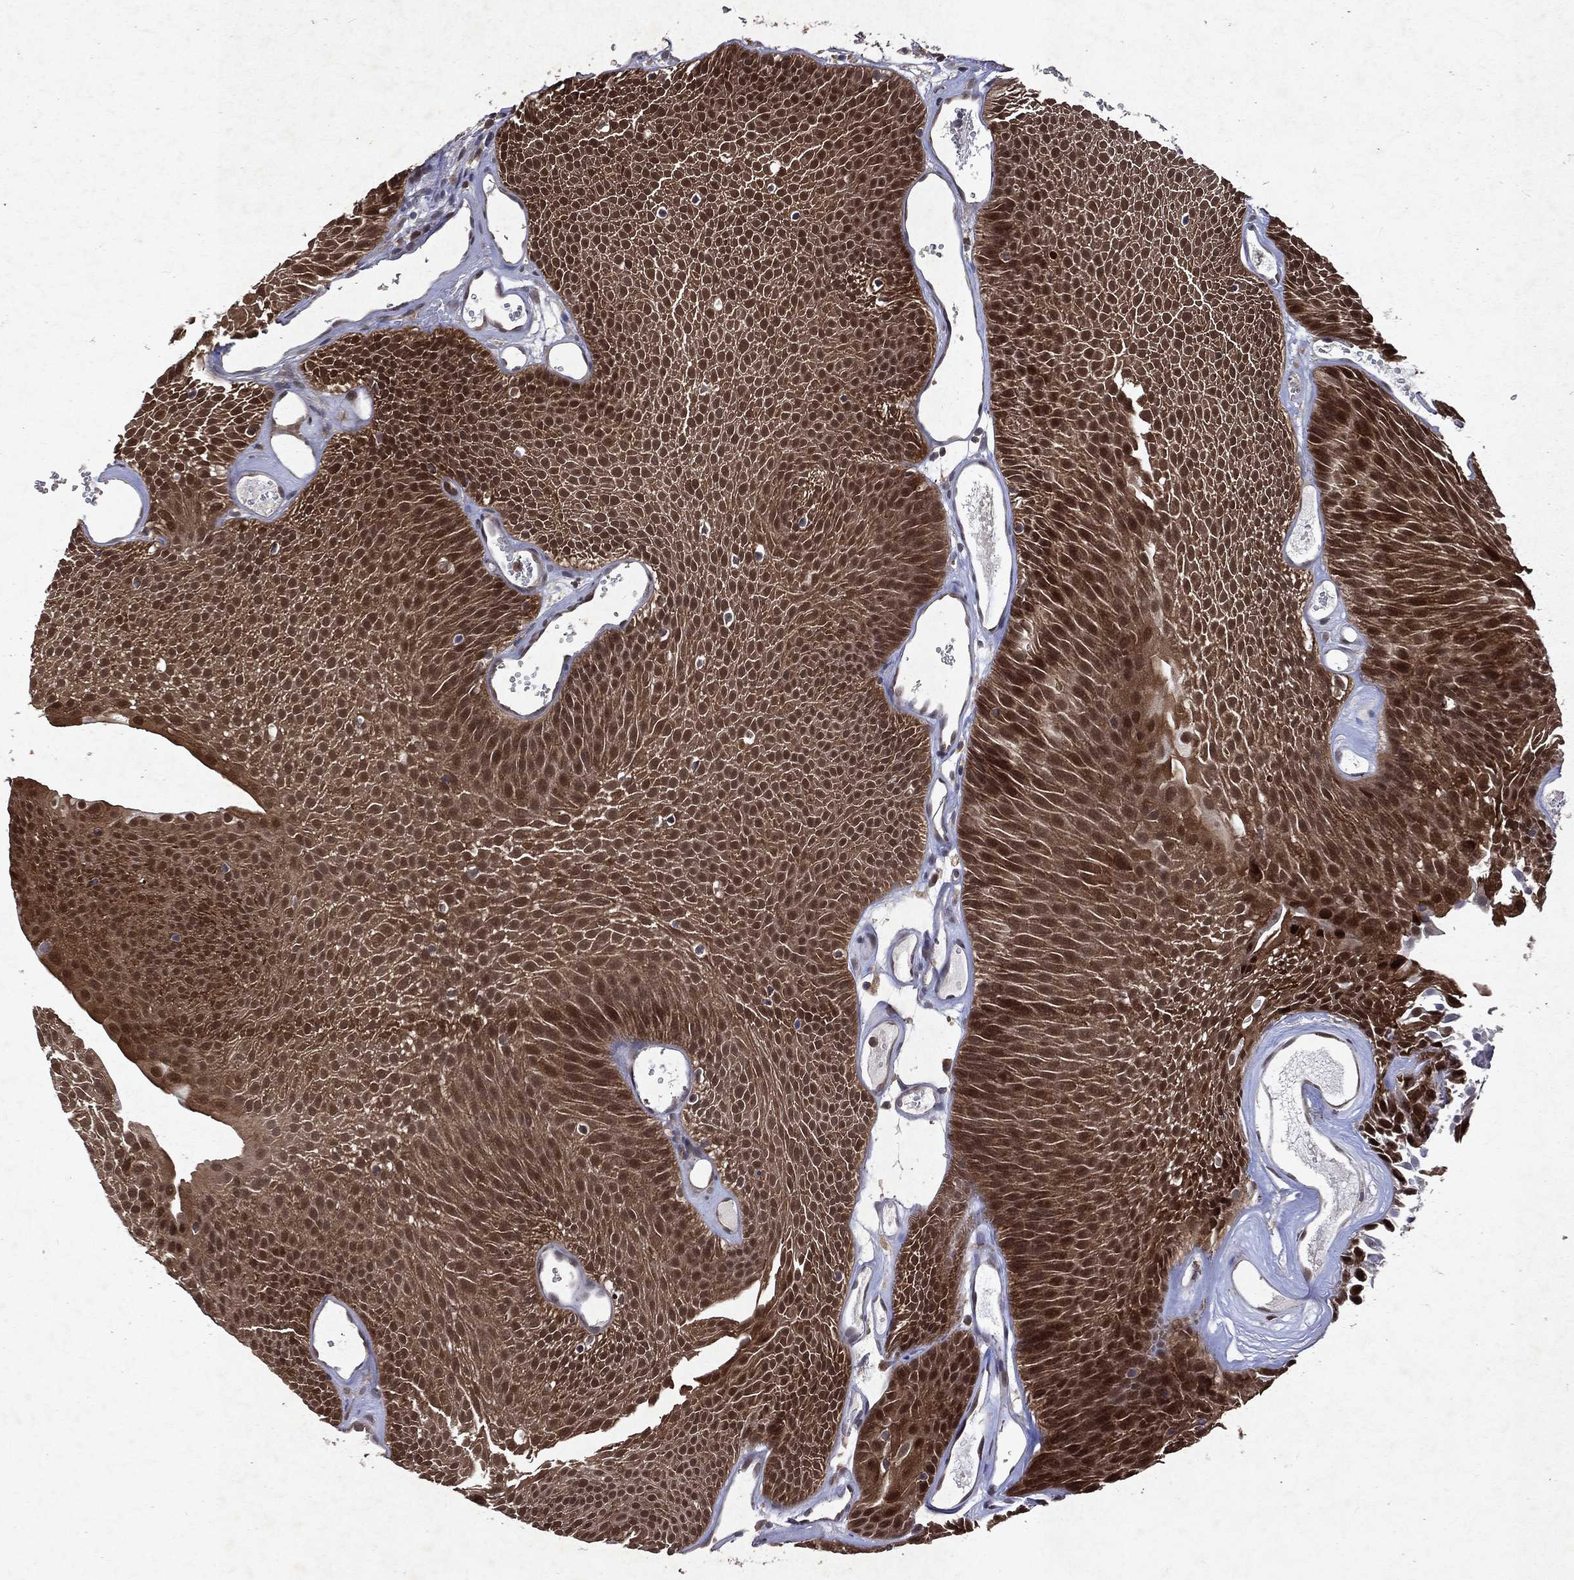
{"staining": {"intensity": "strong", "quantity": ">75%", "location": "cytoplasmic/membranous,nuclear"}, "tissue": "urothelial cancer", "cell_type": "Tumor cells", "image_type": "cancer", "snomed": [{"axis": "morphology", "description": "Urothelial carcinoma, Low grade"}, {"axis": "topography", "description": "Urinary bladder"}], "caption": "The histopathology image shows staining of low-grade urothelial carcinoma, revealing strong cytoplasmic/membranous and nuclear protein expression (brown color) within tumor cells. The staining was performed using DAB to visualize the protein expression in brown, while the nuclei were stained in blue with hematoxylin (Magnification: 20x).", "gene": "MTAP", "patient": {"sex": "male", "age": 52}}